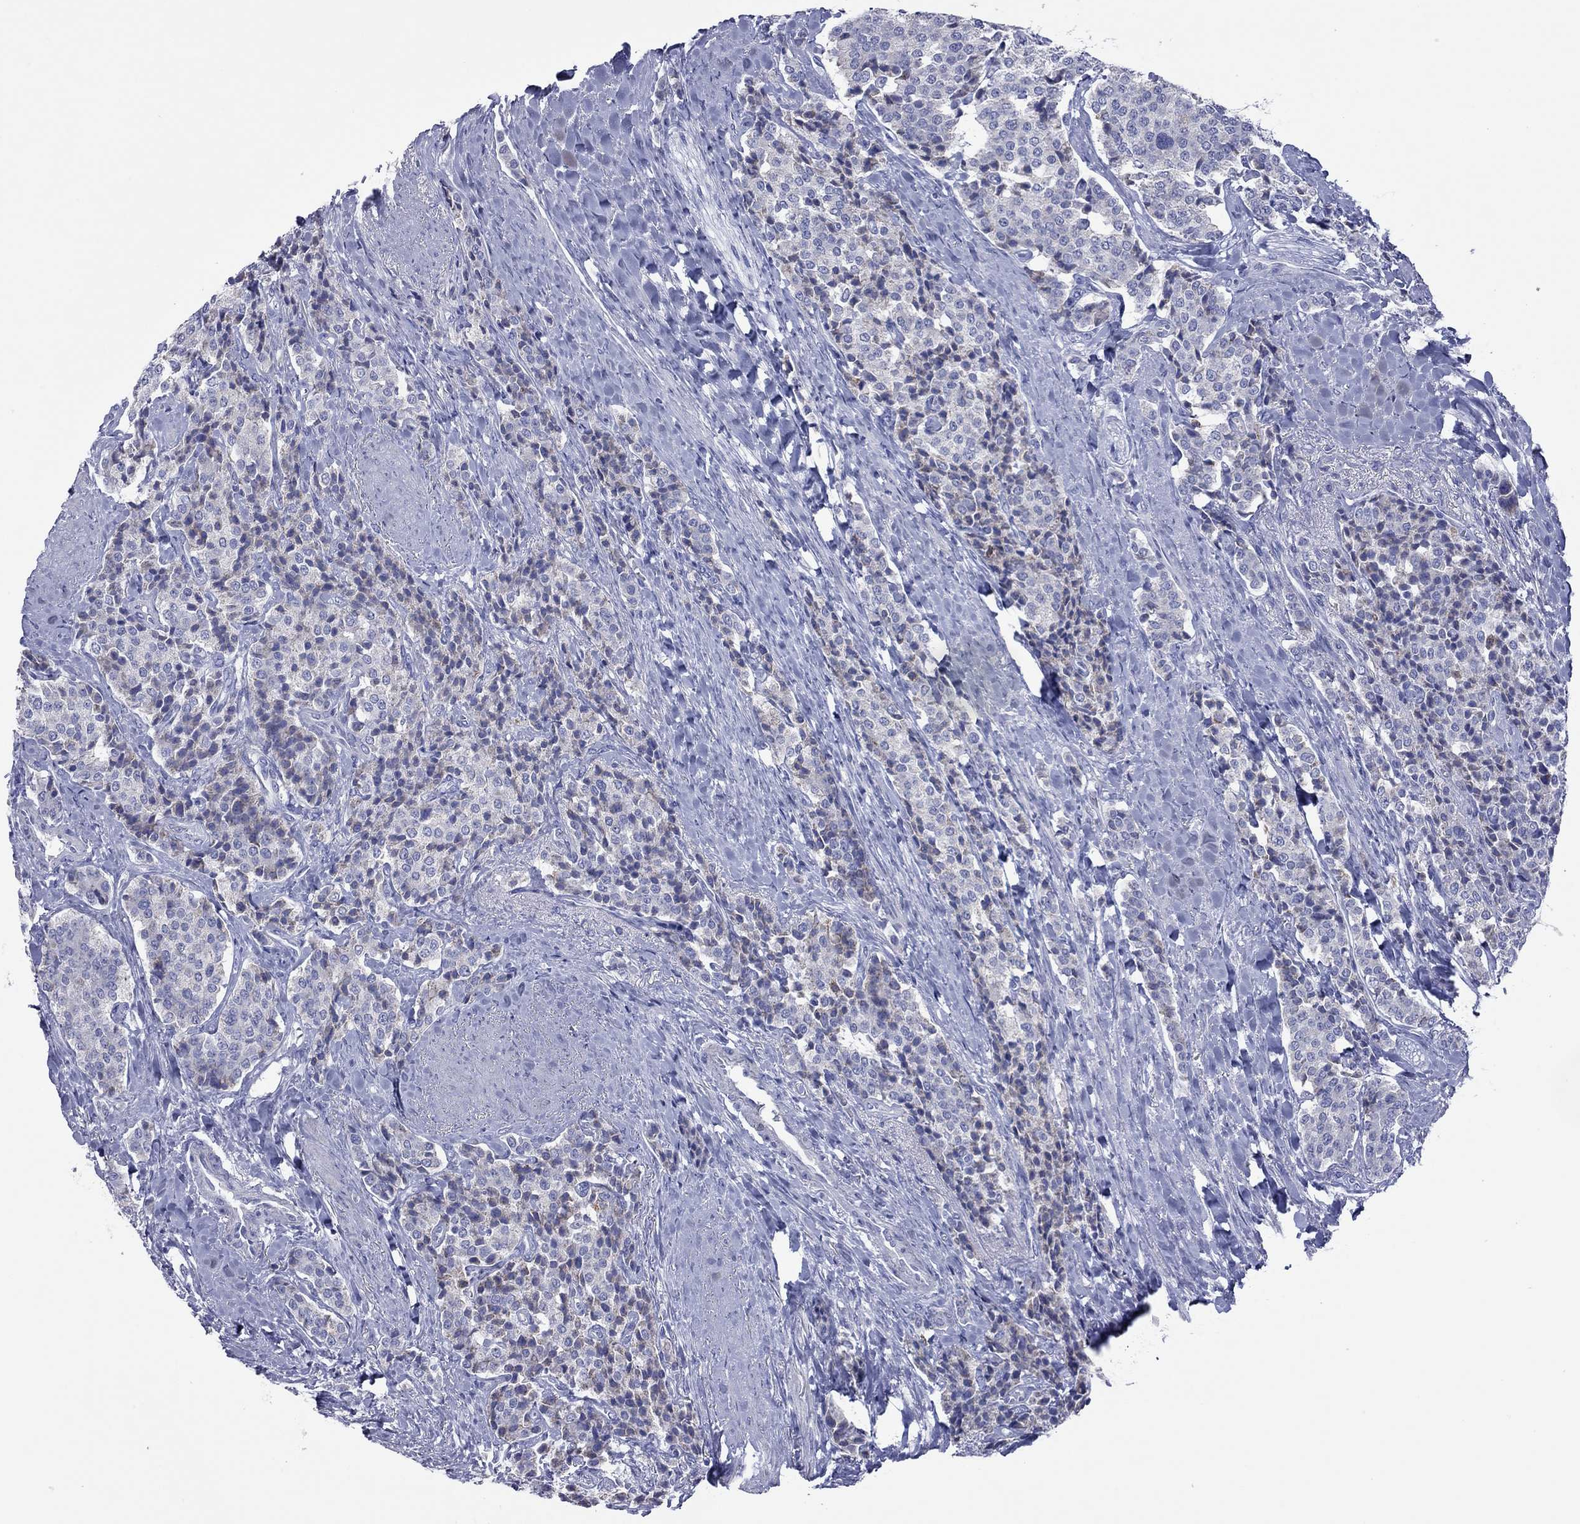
{"staining": {"intensity": "negative", "quantity": "none", "location": "none"}, "tissue": "carcinoid", "cell_type": "Tumor cells", "image_type": "cancer", "snomed": [{"axis": "morphology", "description": "Carcinoid, malignant, NOS"}, {"axis": "topography", "description": "Small intestine"}], "caption": "Human carcinoid (malignant) stained for a protein using immunohistochemistry (IHC) shows no expression in tumor cells.", "gene": "VSIG10", "patient": {"sex": "female", "age": 58}}